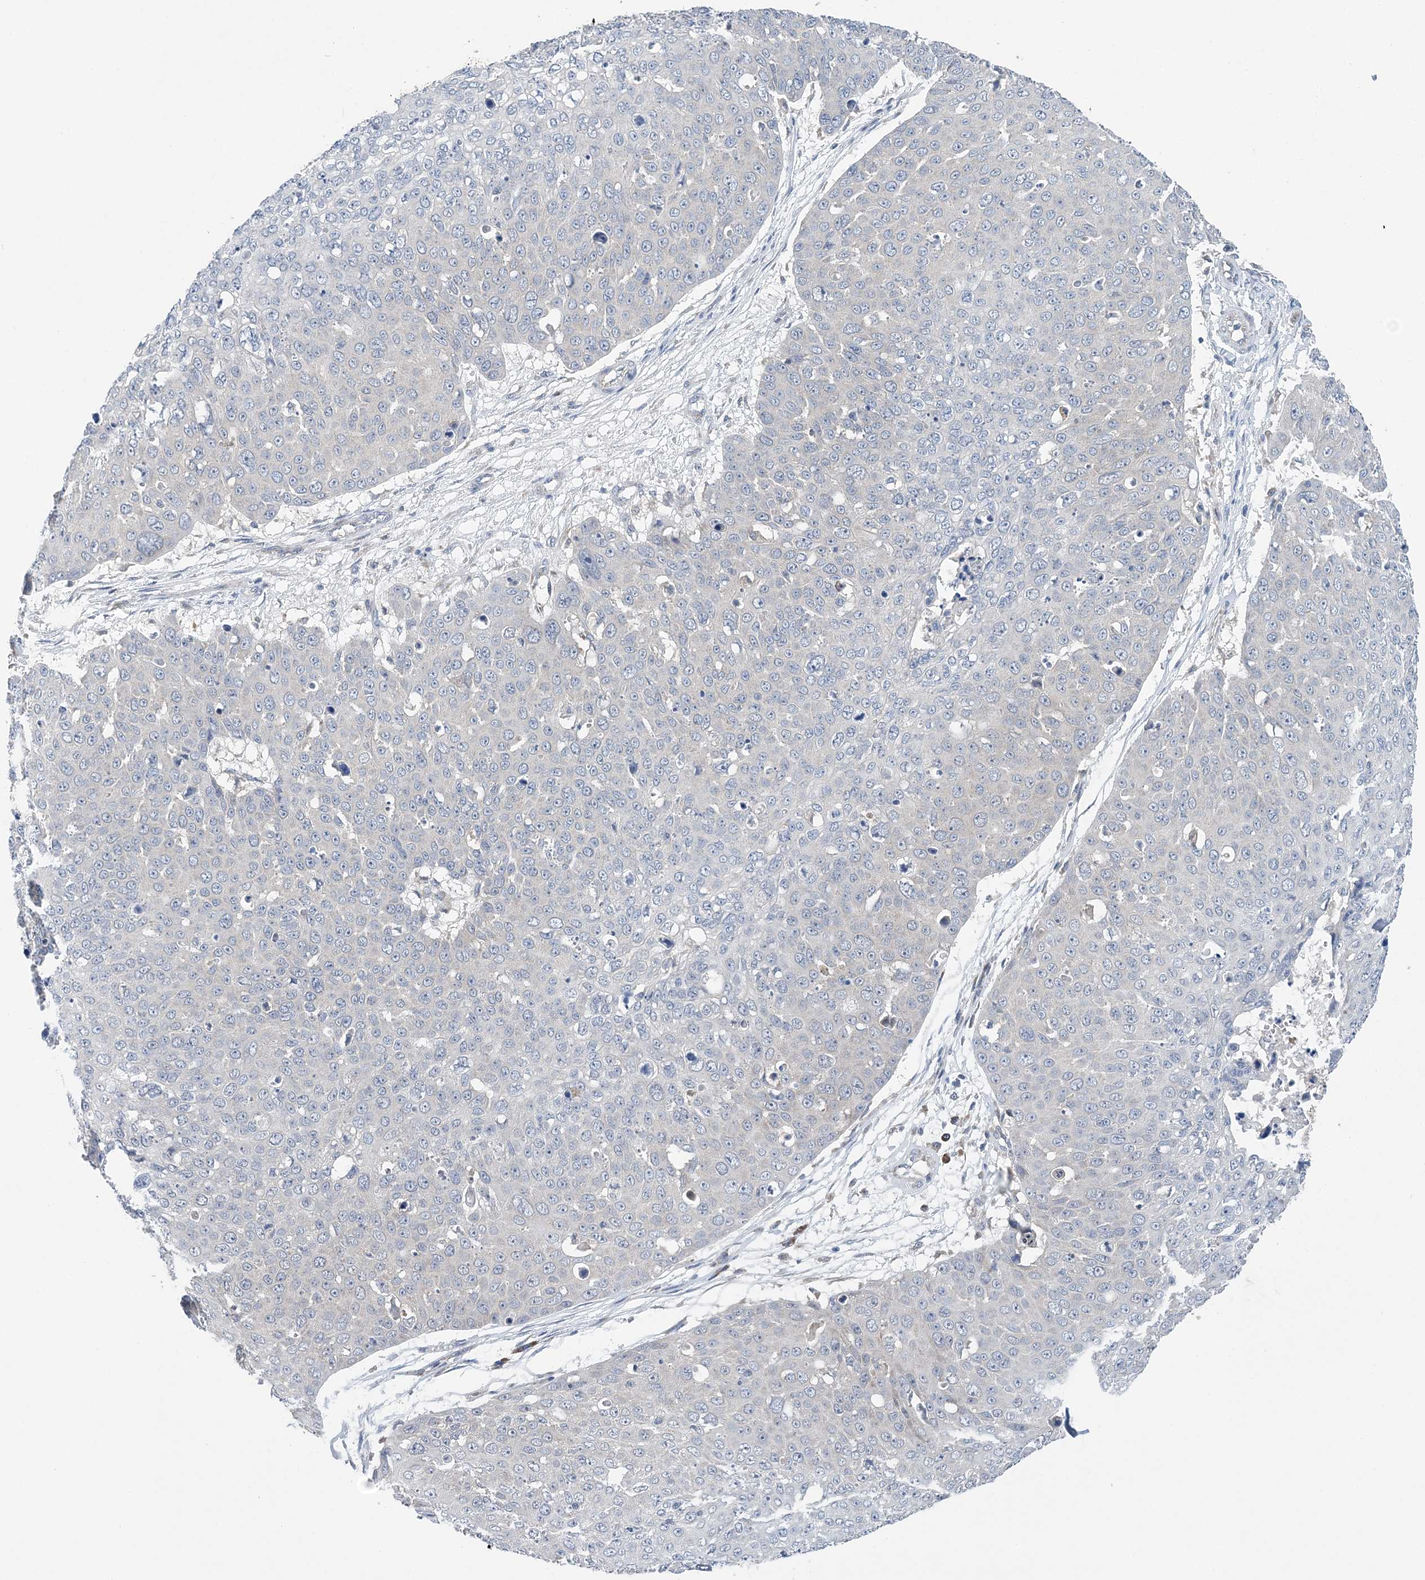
{"staining": {"intensity": "negative", "quantity": "none", "location": "none"}, "tissue": "skin cancer", "cell_type": "Tumor cells", "image_type": "cancer", "snomed": [{"axis": "morphology", "description": "Squamous cell carcinoma, NOS"}, {"axis": "topography", "description": "Skin"}], "caption": "The histopathology image shows no staining of tumor cells in skin squamous cell carcinoma.", "gene": "COPE", "patient": {"sex": "male", "age": 71}}